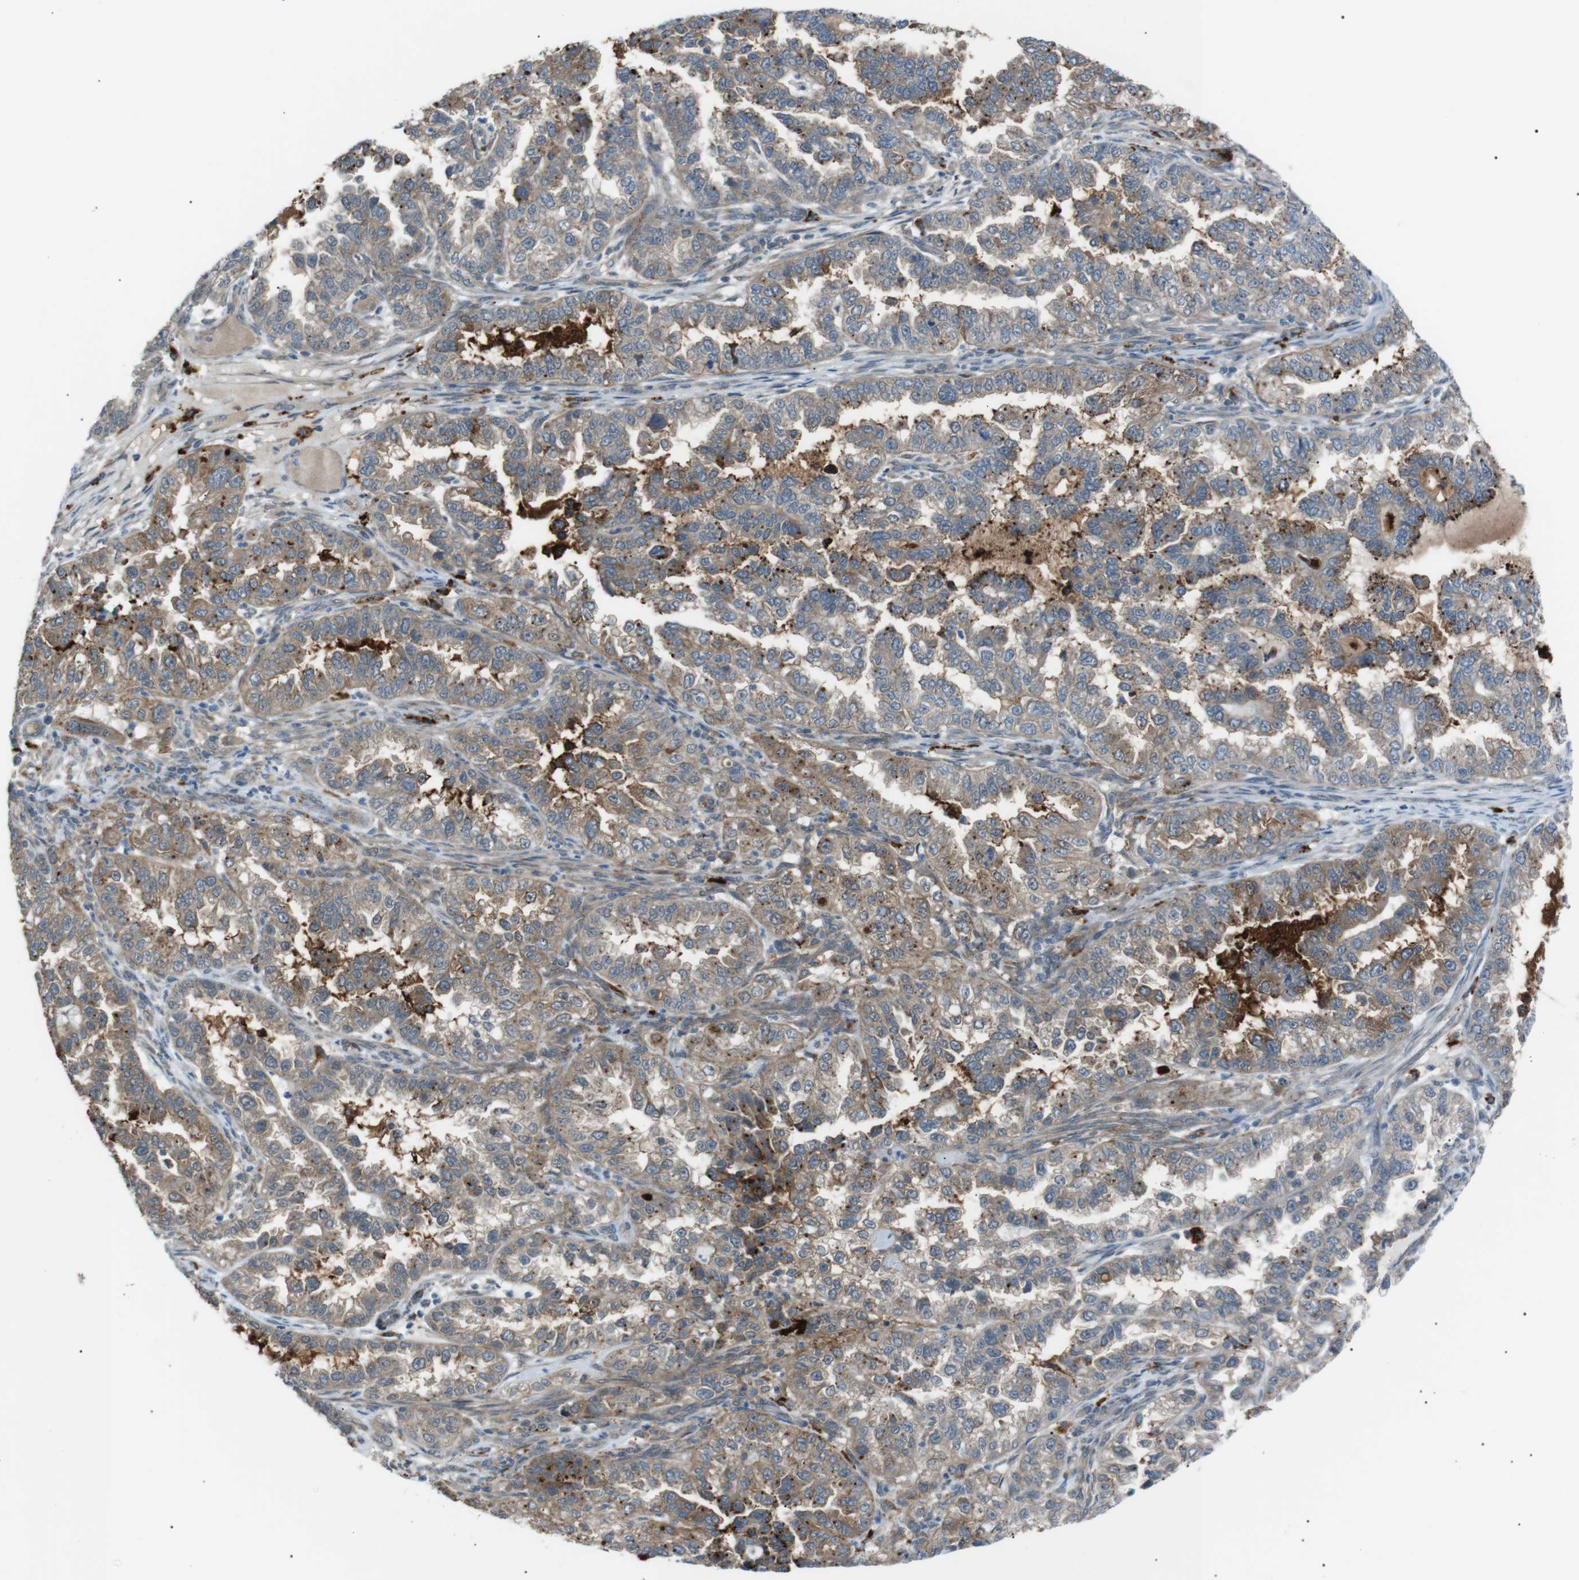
{"staining": {"intensity": "weak", "quantity": "25%-75%", "location": "cytoplasmic/membranous"}, "tissue": "endometrial cancer", "cell_type": "Tumor cells", "image_type": "cancer", "snomed": [{"axis": "morphology", "description": "Adenocarcinoma, NOS"}, {"axis": "topography", "description": "Endometrium"}], "caption": "Endometrial cancer was stained to show a protein in brown. There is low levels of weak cytoplasmic/membranous staining in about 25%-75% of tumor cells.", "gene": "B4GALNT2", "patient": {"sex": "female", "age": 85}}